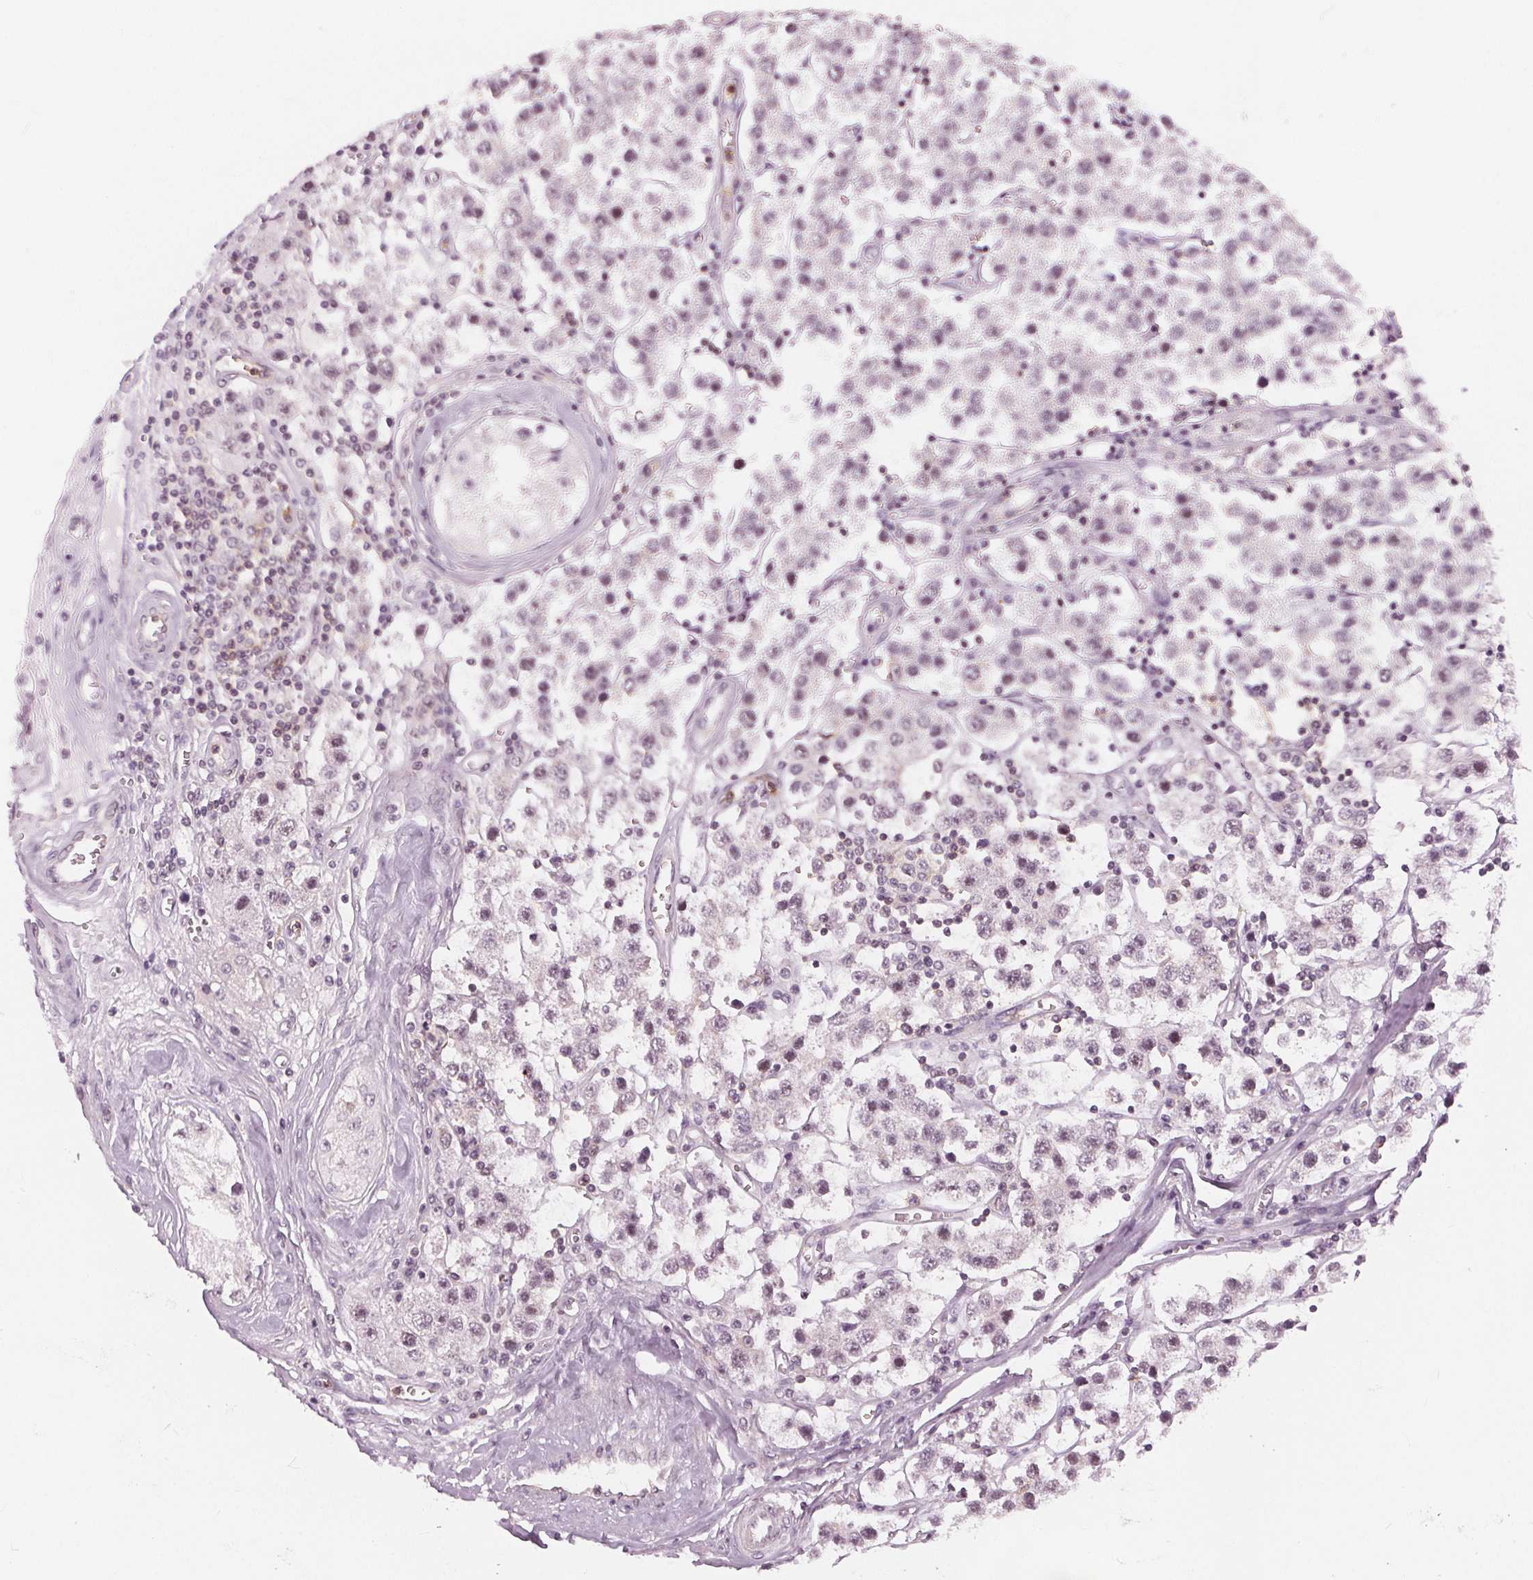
{"staining": {"intensity": "negative", "quantity": "none", "location": "none"}, "tissue": "testis cancer", "cell_type": "Tumor cells", "image_type": "cancer", "snomed": [{"axis": "morphology", "description": "Seminoma, NOS"}, {"axis": "topography", "description": "Testis"}], "caption": "Tumor cells show no significant staining in seminoma (testis).", "gene": "SLC34A1", "patient": {"sex": "male", "age": 34}}